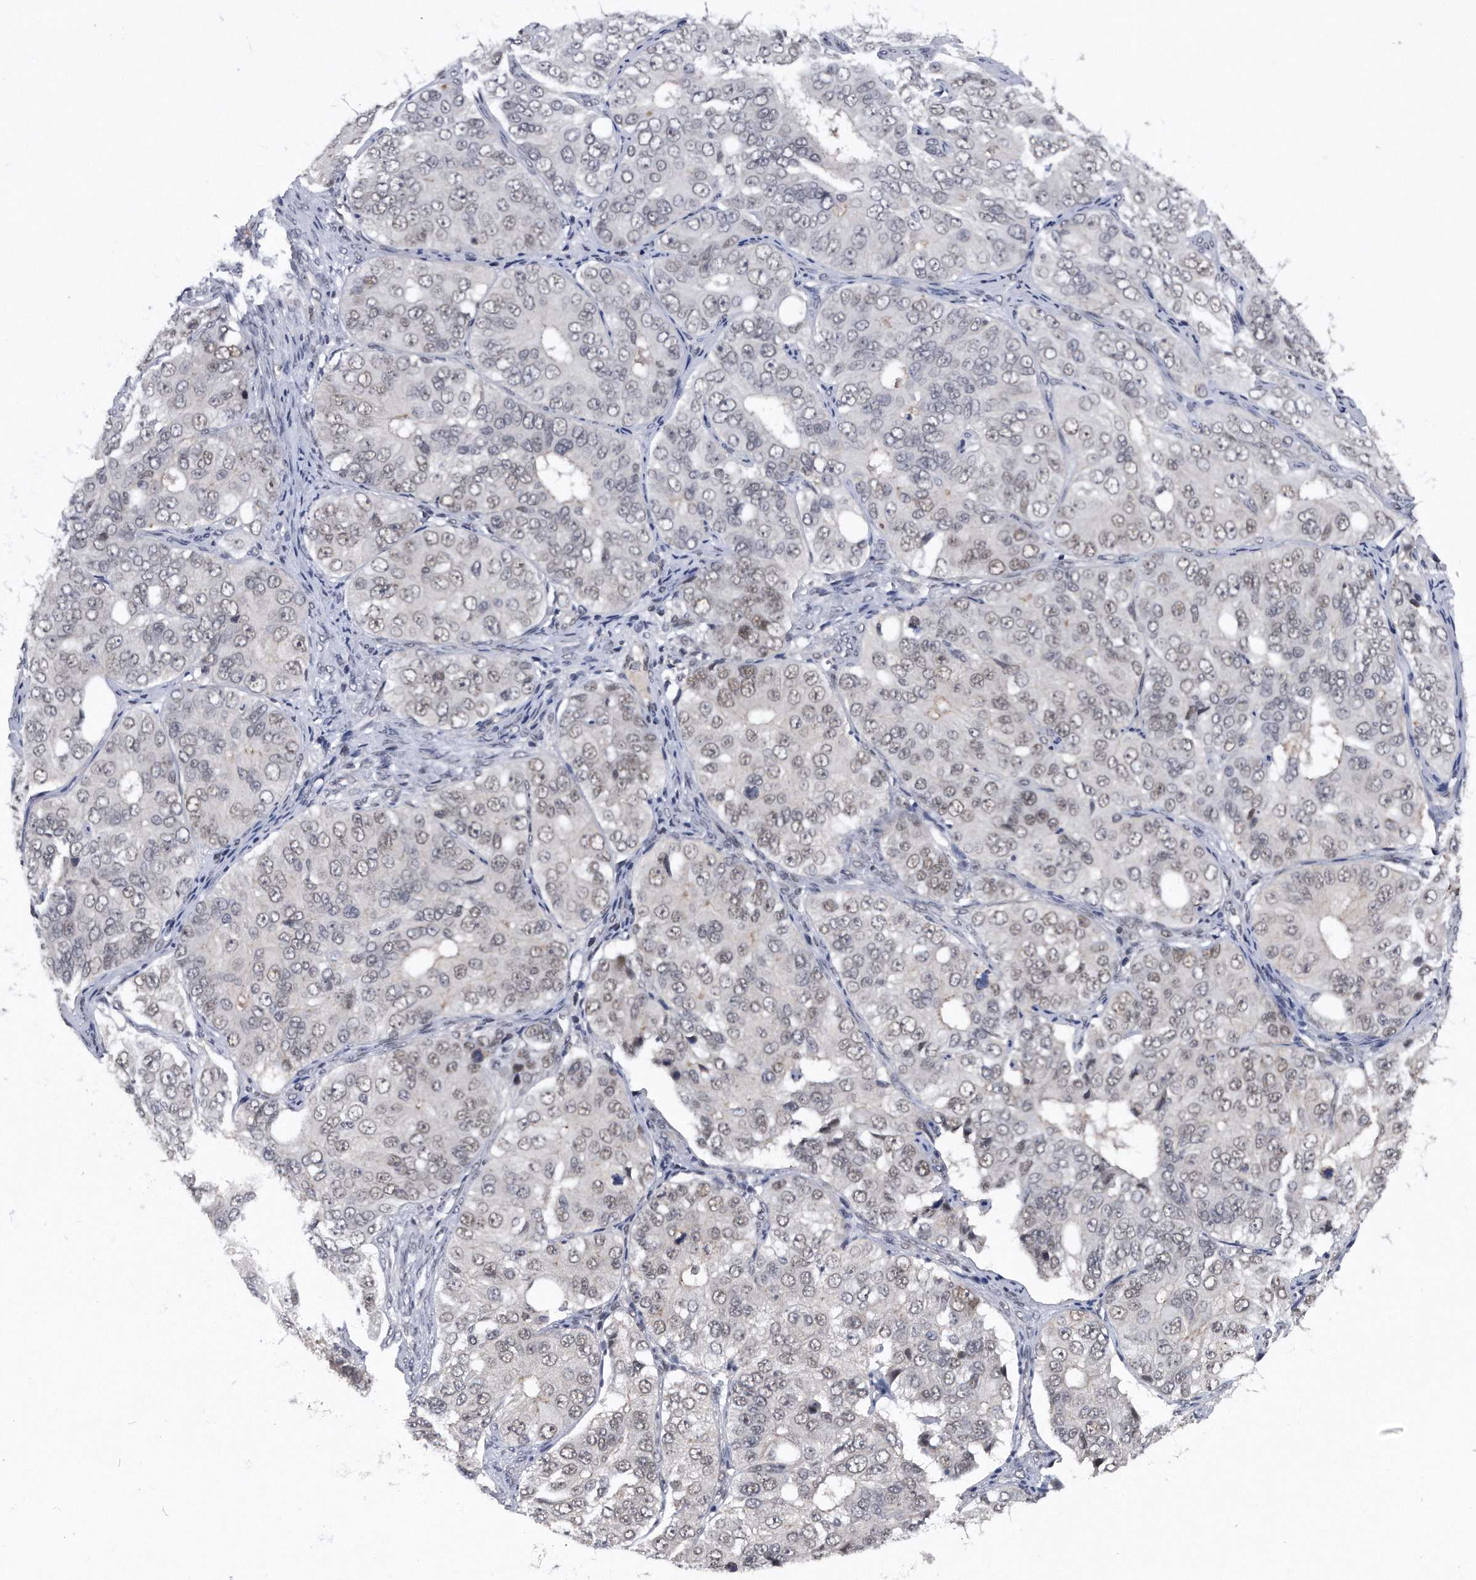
{"staining": {"intensity": "weak", "quantity": "25%-75%", "location": "nuclear"}, "tissue": "ovarian cancer", "cell_type": "Tumor cells", "image_type": "cancer", "snomed": [{"axis": "morphology", "description": "Carcinoma, endometroid"}, {"axis": "topography", "description": "Ovary"}], "caption": "Human endometroid carcinoma (ovarian) stained for a protein (brown) exhibits weak nuclear positive expression in approximately 25%-75% of tumor cells.", "gene": "VIRMA", "patient": {"sex": "female", "age": 51}}